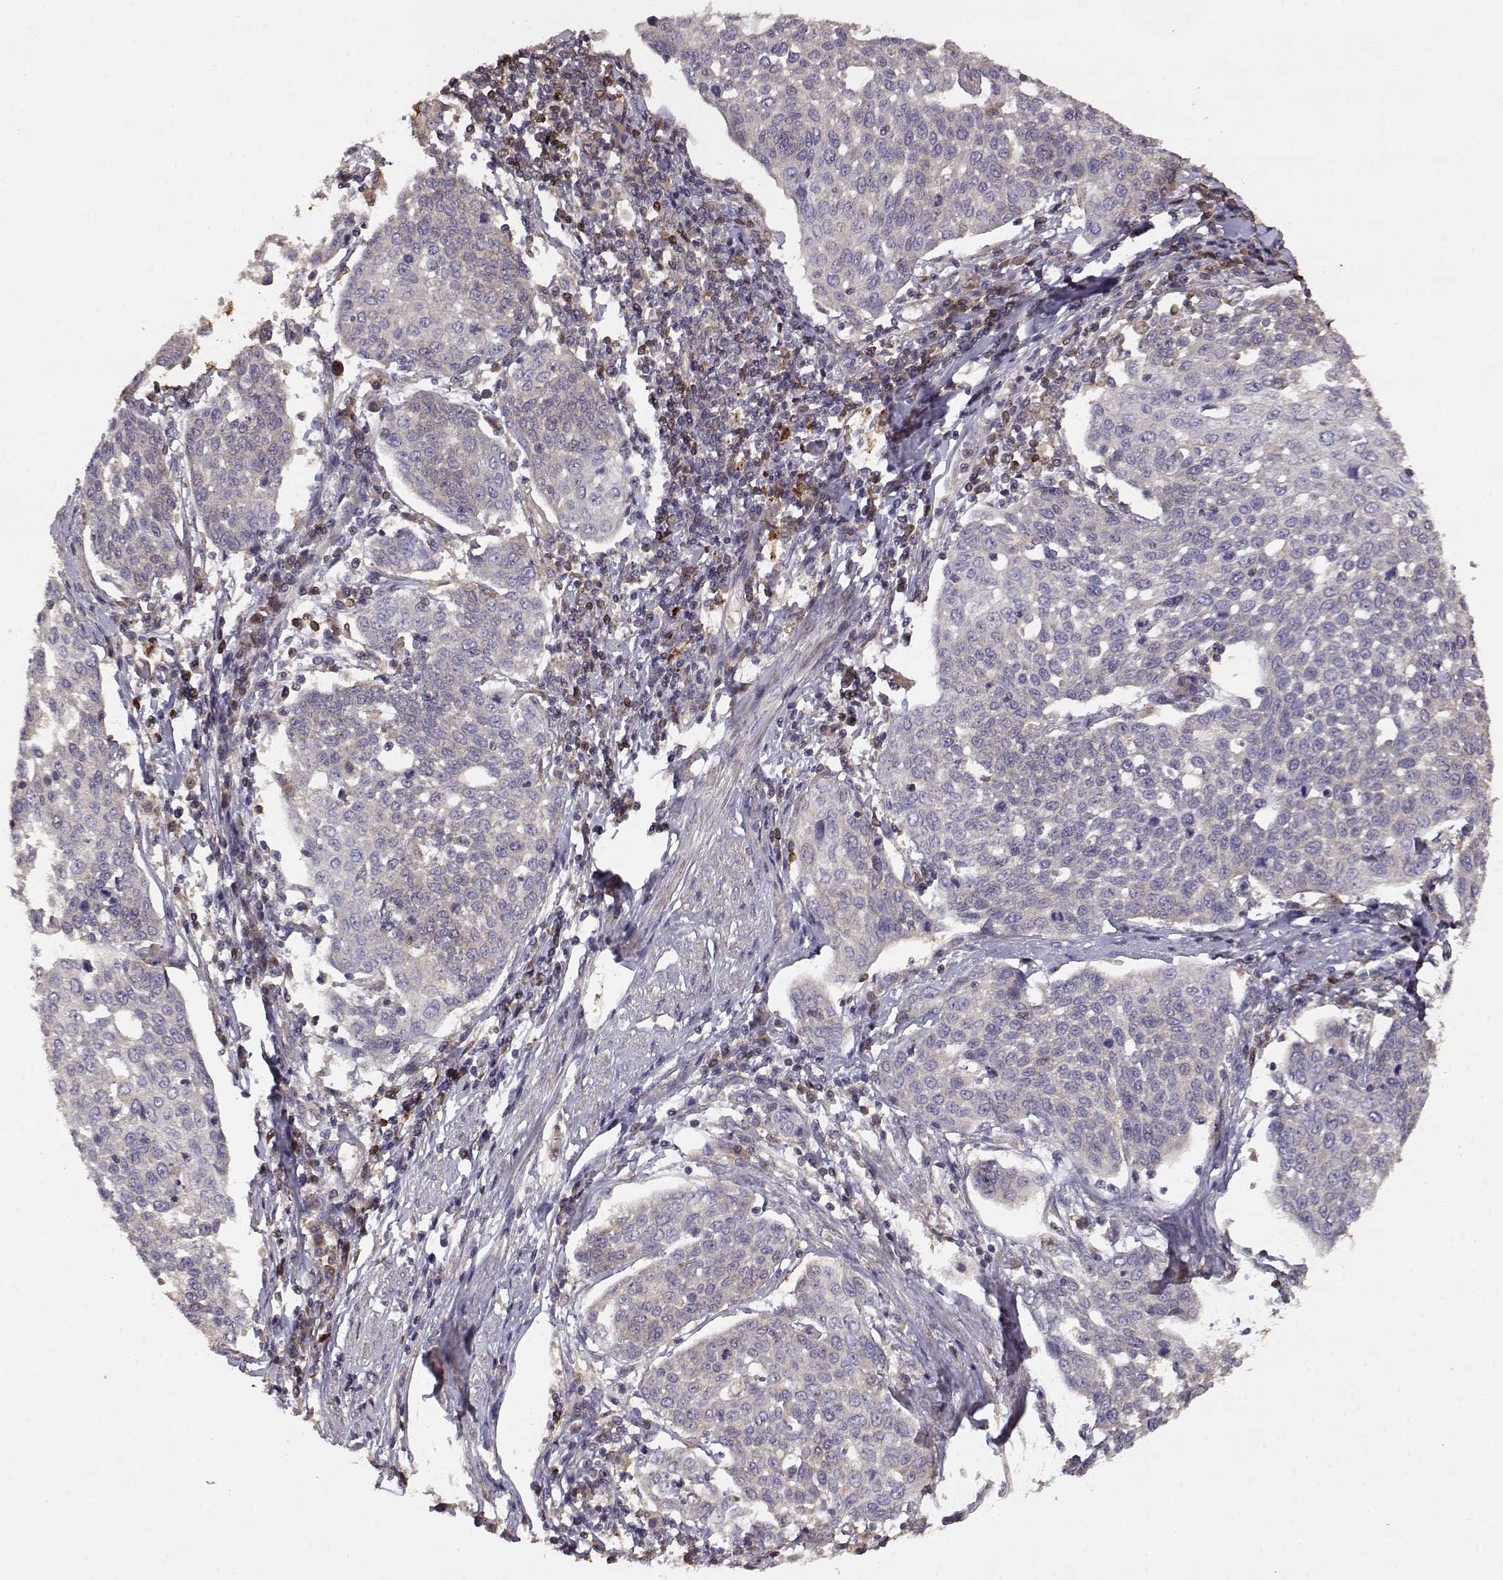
{"staining": {"intensity": "negative", "quantity": "none", "location": "none"}, "tissue": "cervical cancer", "cell_type": "Tumor cells", "image_type": "cancer", "snomed": [{"axis": "morphology", "description": "Squamous cell carcinoma, NOS"}, {"axis": "topography", "description": "Cervix"}], "caption": "Cervical cancer (squamous cell carcinoma) was stained to show a protein in brown. There is no significant expression in tumor cells. Brightfield microscopy of immunohistochemistry (IHC) stained with DAB (brown) and hematoxylin (blue), captured at high magnification.", "gene": "CRIM1", "patient": {"sex": "female", "age": 34}}